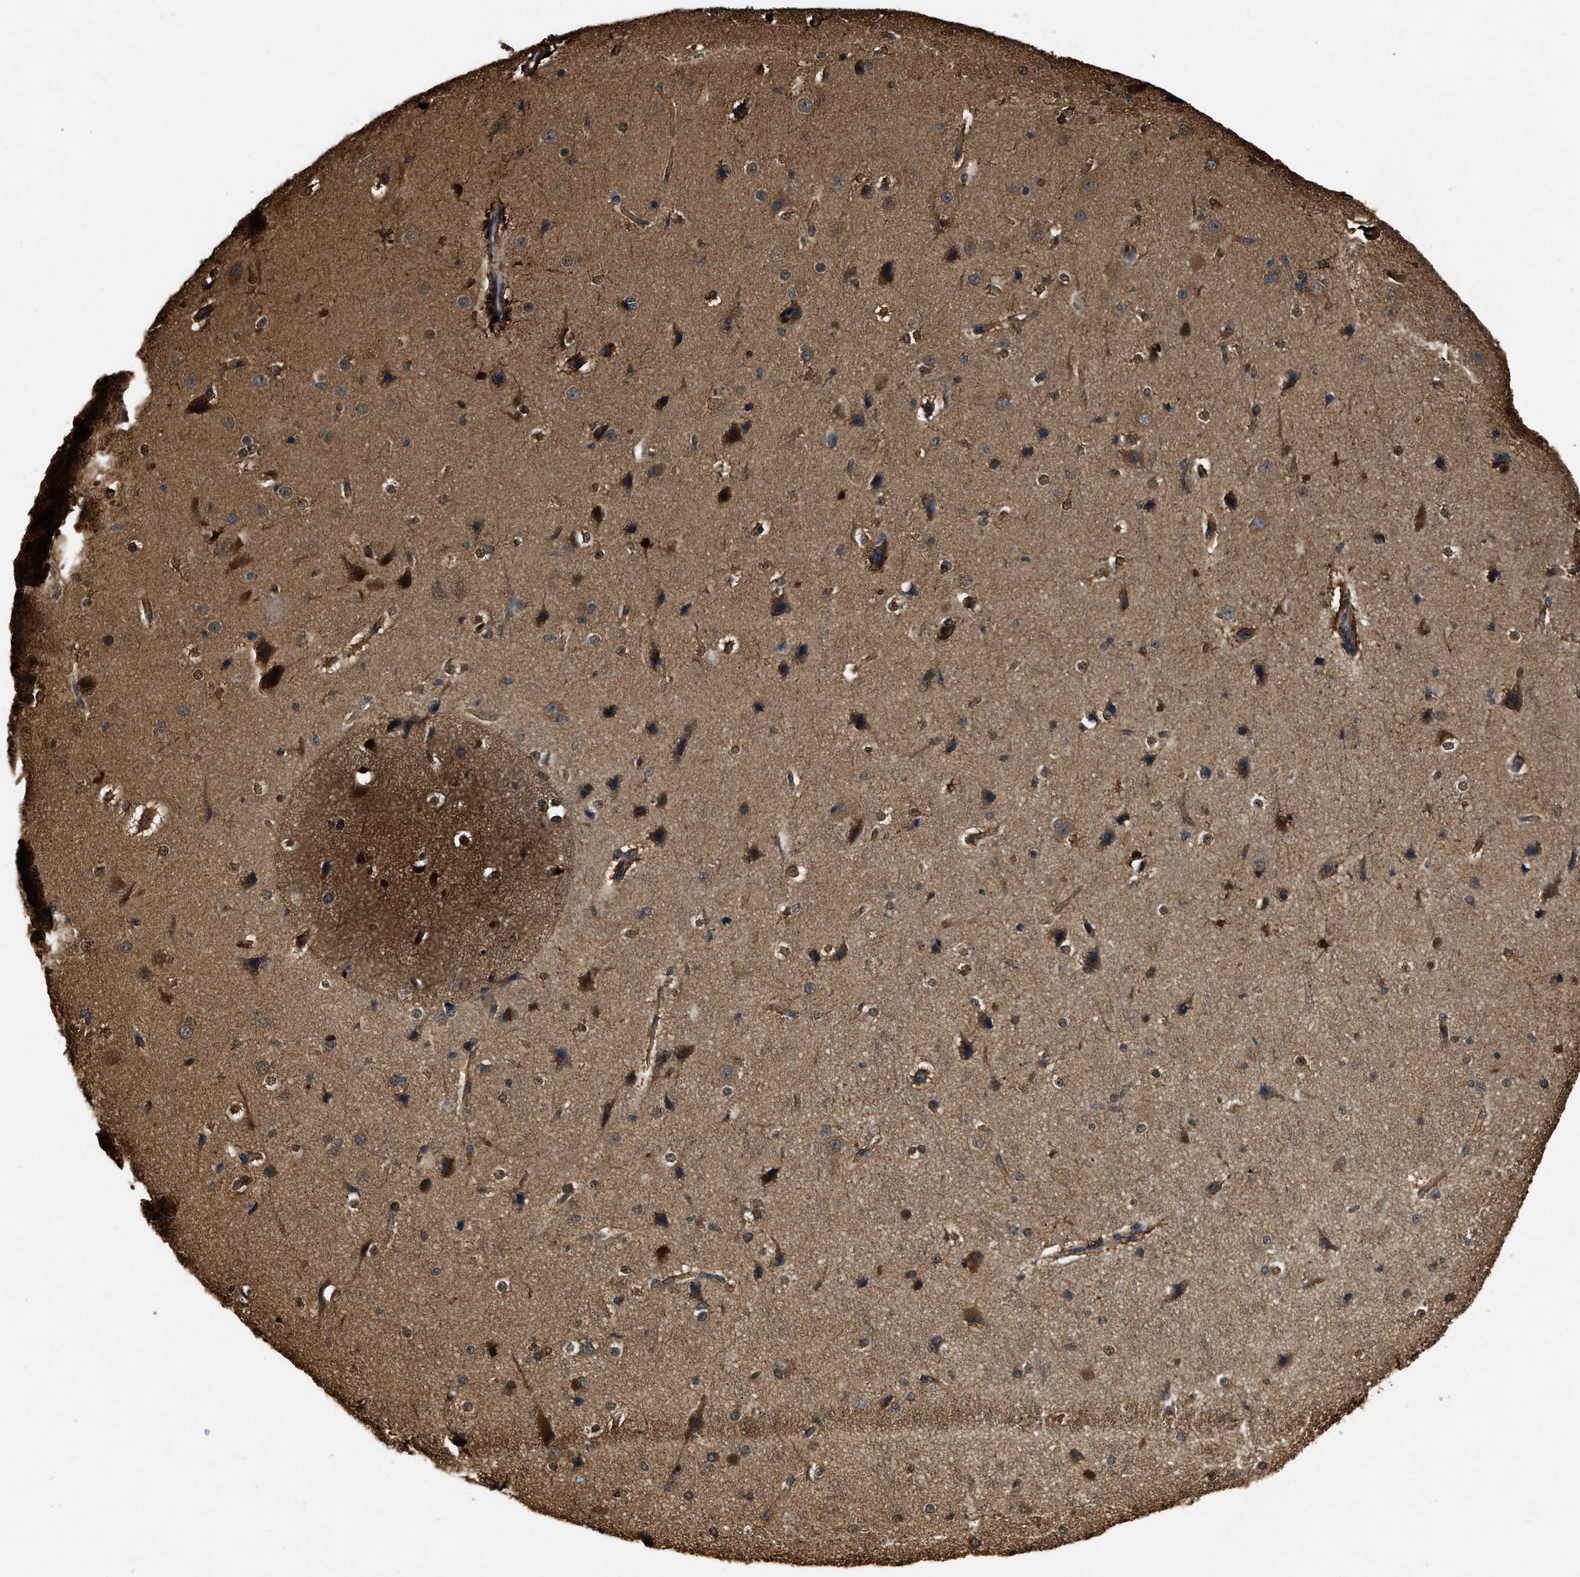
{"staining": {"intensity": "moderate", "quantity": ">75%", "location": "cytoplasmic/membranous"}, "tissue": "cerebral cortex", "cell_type": "Endothelial cells", "image_type": "normal", "snomed": [{"axis": "morphology", "description": "Normal tissue, NOS"}, {"axis": "morphology", "description": "Developmental malformation"}, {"axis": "topography", "description": "Cerebral cortex"}], "caption": "Immunohistochemical staining of normal cerebral cortex exhibits >75% levels of moderate cytoplasmic/membranous protein positivity in approximately >75% of endothelial cells.", "gene": "YARS1", "patient": {"sex": "female", "age": 30}}